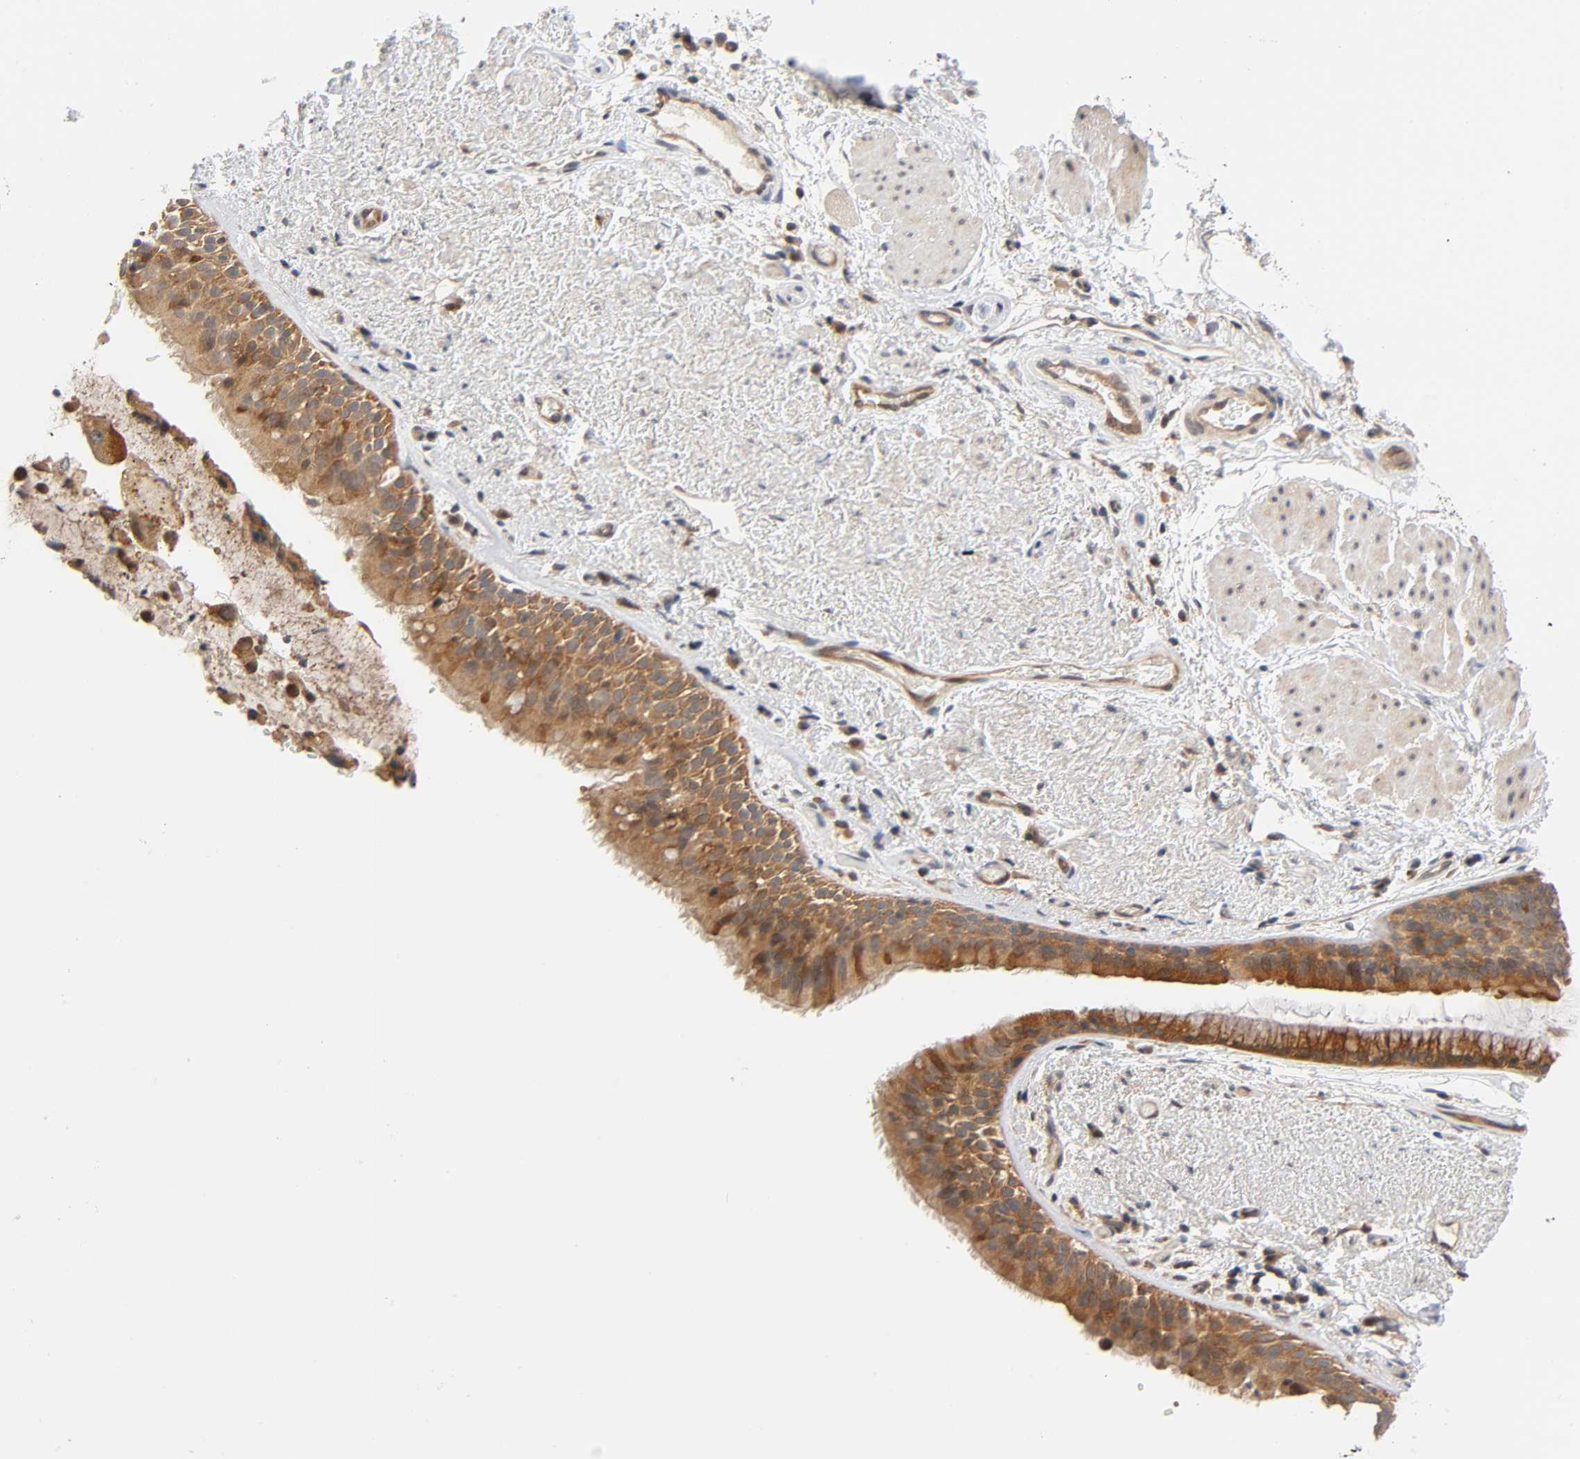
{"staining": {"intensity": "moderate", "quantity": ">75%", "location": "cytoplasmic/membranous"}, "tissue": "bronchus", "cell_type": "Respiratory epithelial cells", "image_type": "normal", "snomed": [{"axis": "morphology", "description": "Normal tissue, NOS"}, {"axis": "topography", "description": "Bronchus"}], "caption": "Approximately >75% of respiratory epithelial cells in benign human bronchus display moderate cytoplasmic/membranous protein expression as visualized by brown immunohistochemical staining.", "gene": "PRKAB1", "patient": {"sex": "female", "age": 54}}